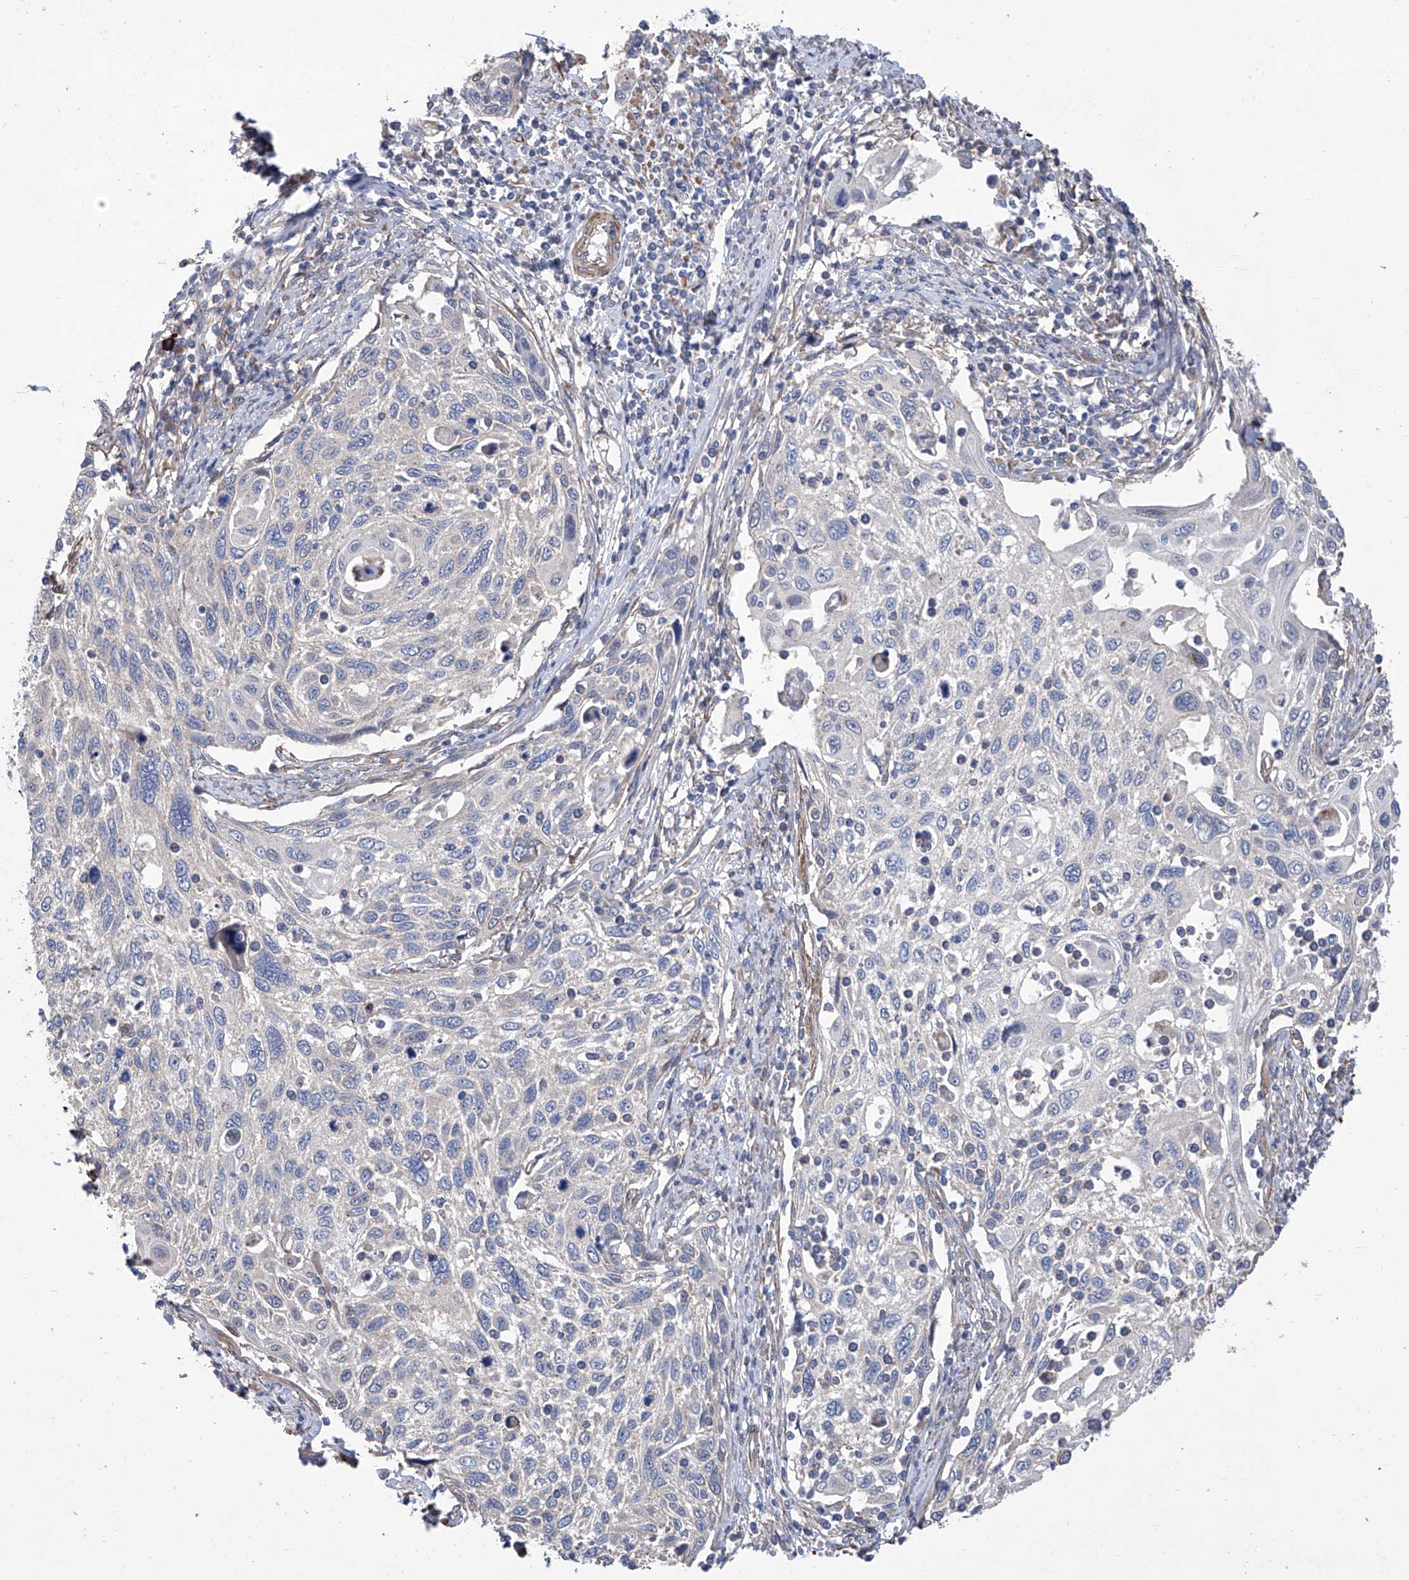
{"staining": {"intensity": "negative", "quantity": "none", "location": "none"}, "tissue": "cervical cancer", "cell_type": "Tumor cells", "image_type": "cancer", "snomed": [{"axis": "morphology", "description": "Squamous cell carcinoma, NOS"}, {"axis": "topography", "description": "Cervix"}], "caption": "A histopathology image of human squamous cell carcinoma (cervical) is negative for staining in tumor cells.", "gene": "SMS", "patient": {"sex": "female", "age": 70}}